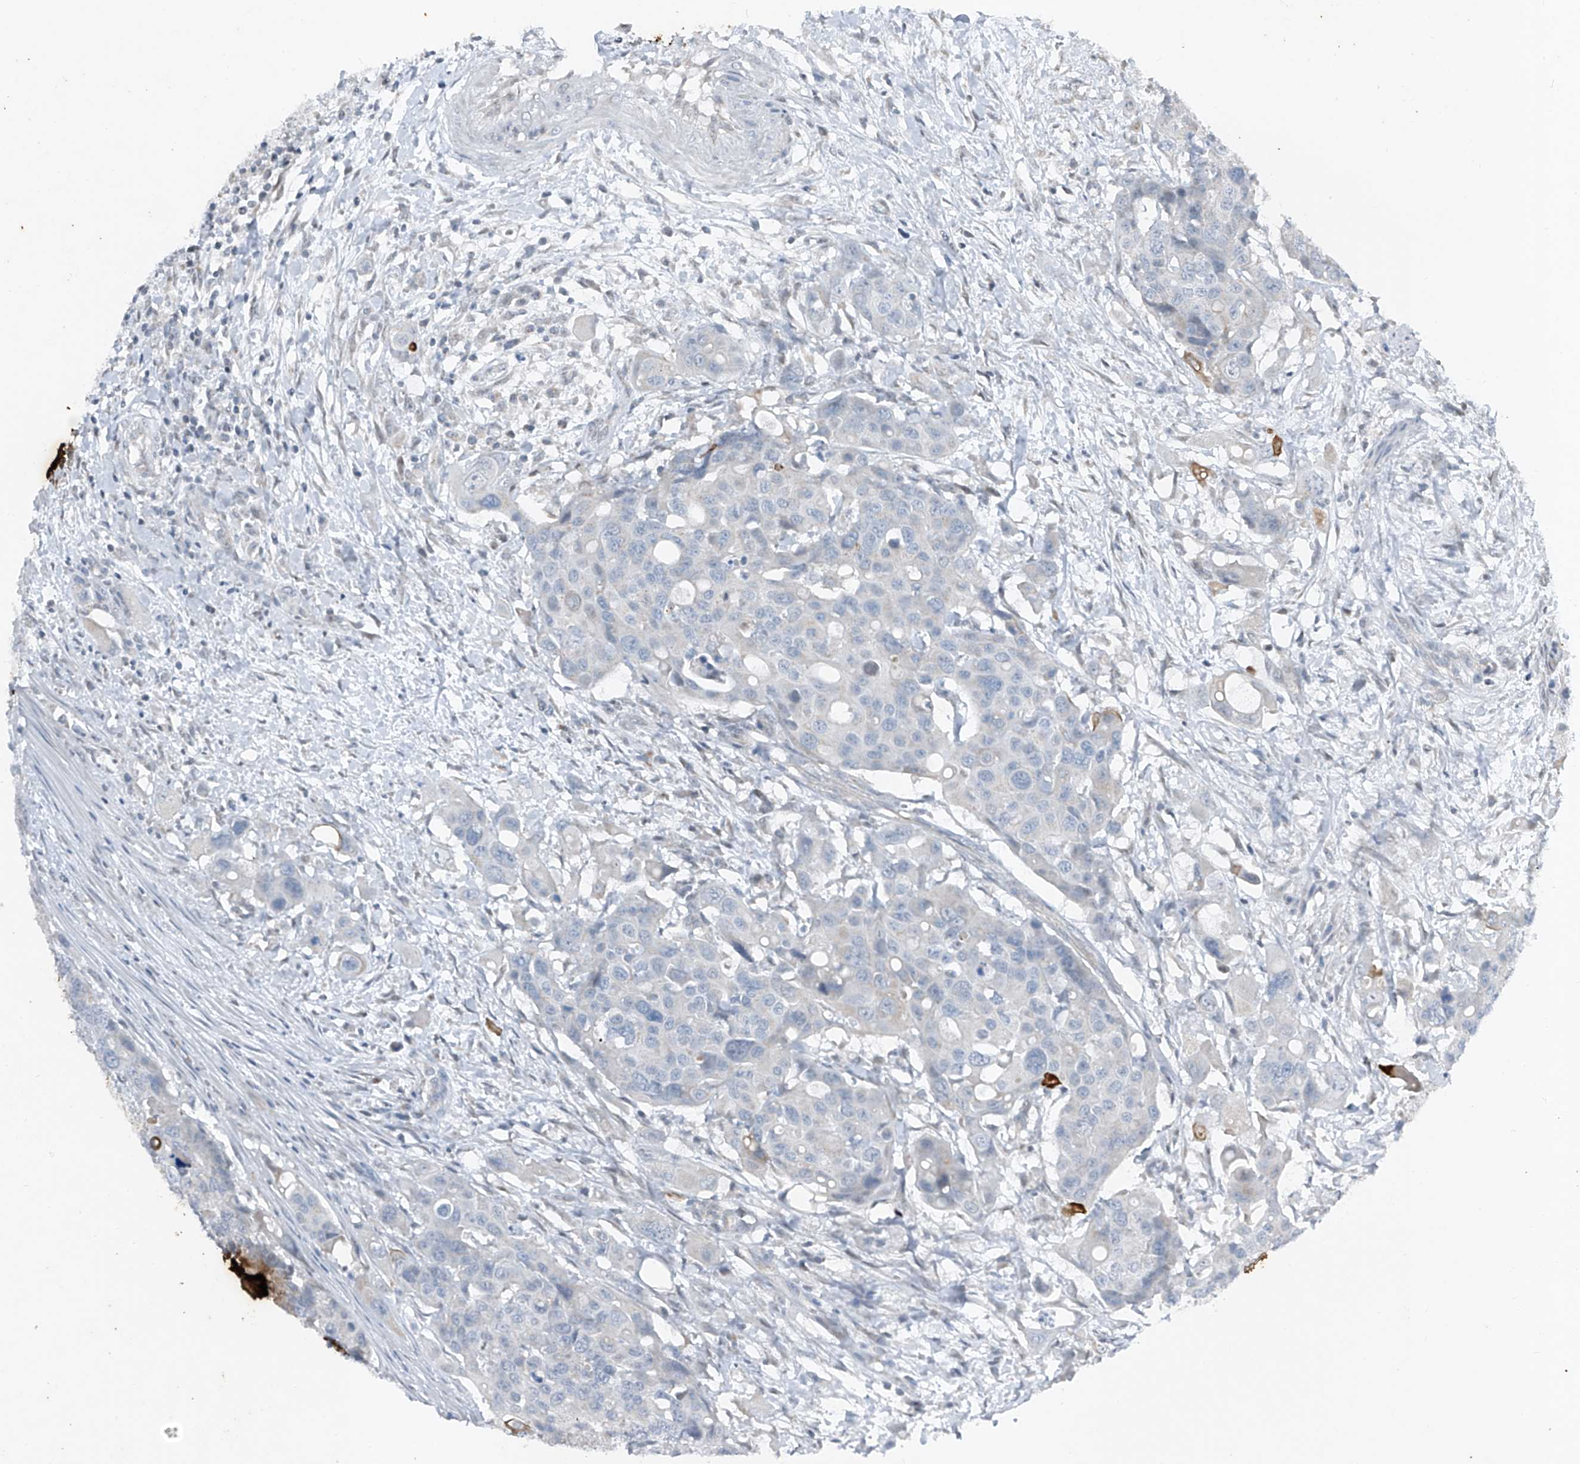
{"staining": {"intensity": "negative", "quantity": "none", "location": "none"}, "tissue": "colorectal cancer", "cell_type": "Tumor cells", "image_type": "cancer", "snomed": [{"axis": "morphology", "description": "Adenocarcinoma, NOS"}, {"axis": "topography", "description": "Colon"}], "caption": "Colorectal adenocarcinoma was stained to show a protein in brown. There is no significant expression in tumor cells.", "gene": "DYRK1B", "patient": {"sex": "male", "age": 77}}